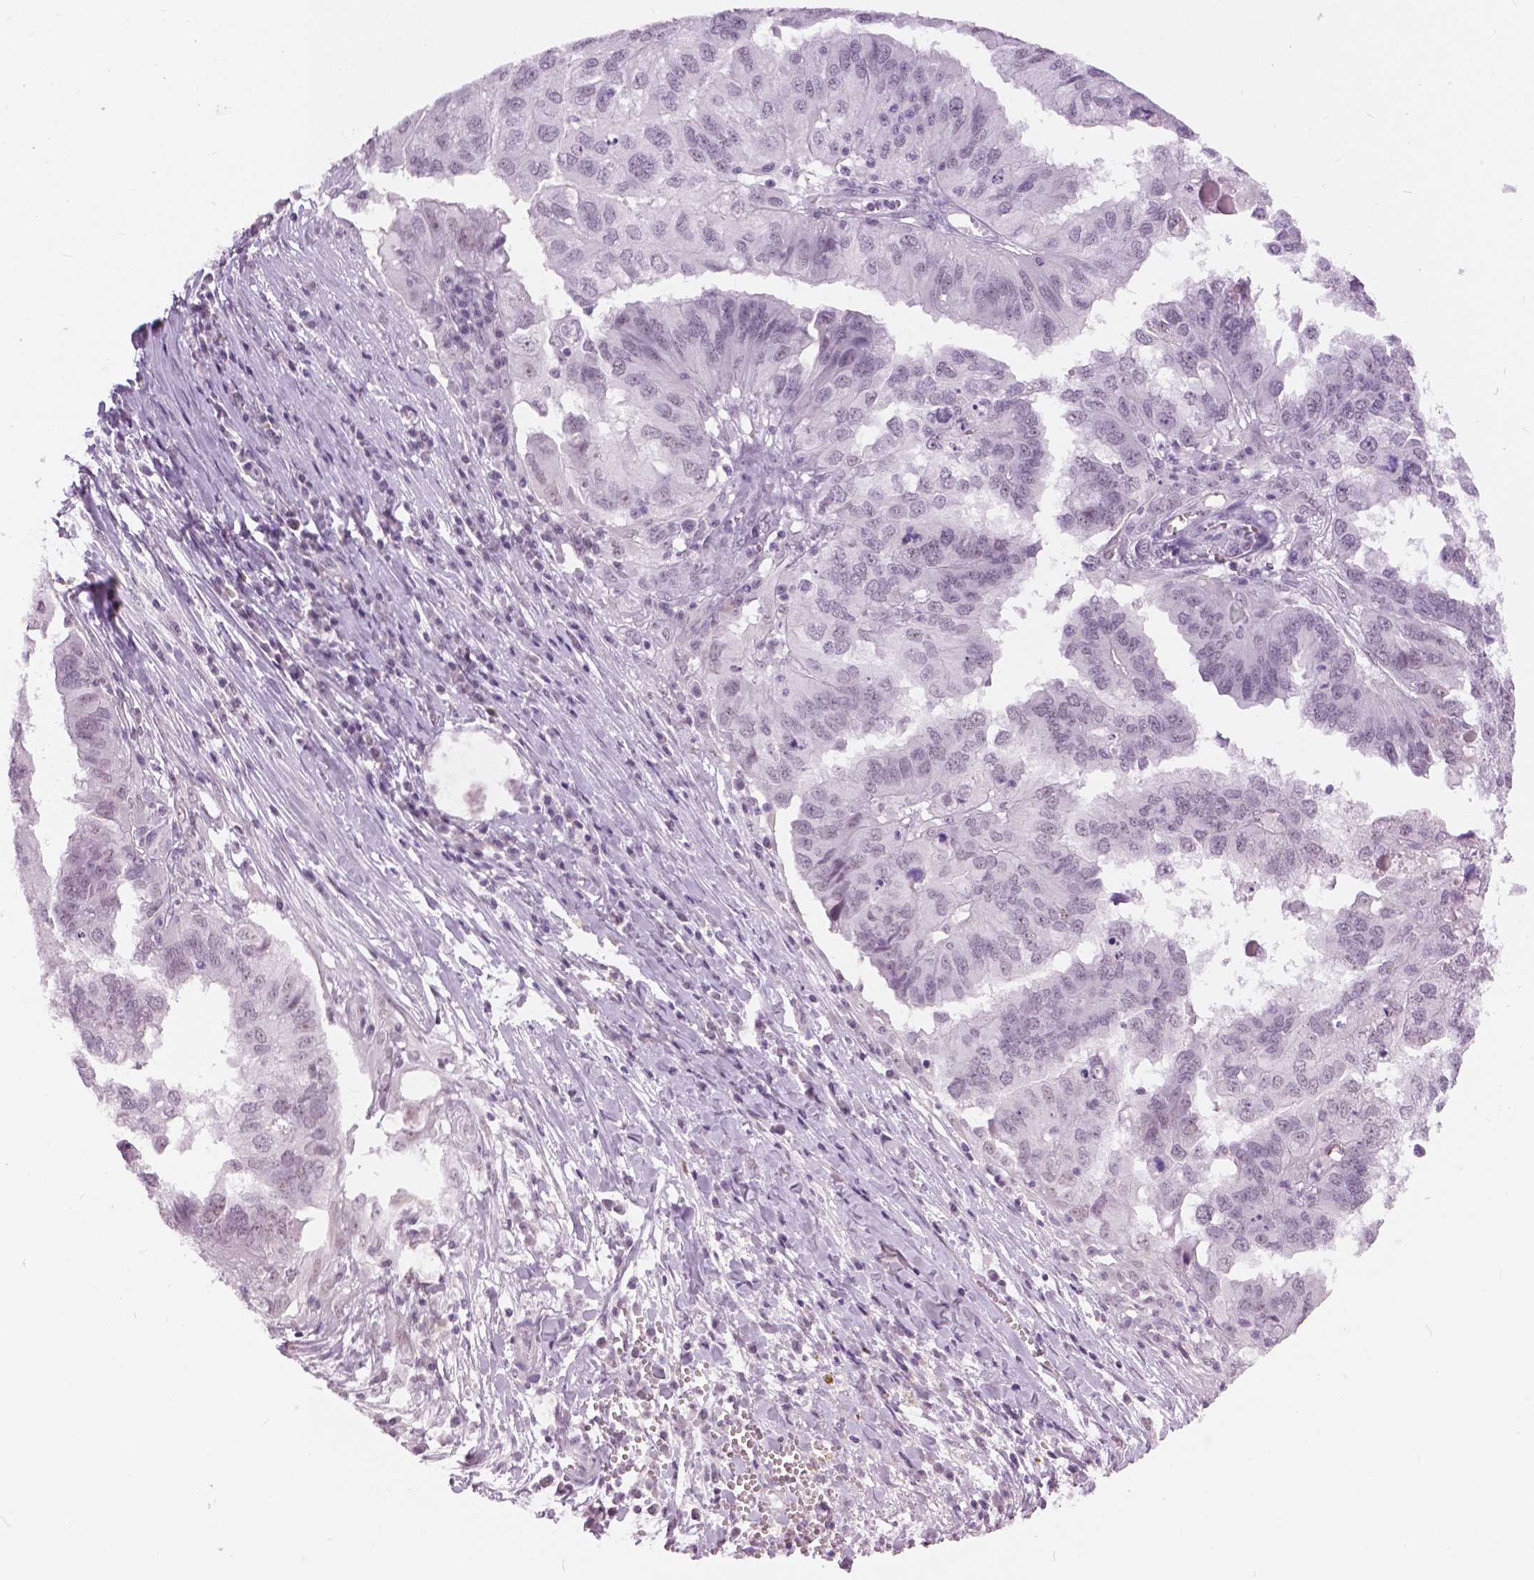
{"staining": {"intensity": "negative", "quantity": "none", "location": "none"}, "tissue": "ovarian cancer", "cell_type": "Tumor cells", "image_type": "cancer", "snomed": [{"axis": "morphology", "description": "Cystadenocarcinoma, serous, NOS"}, {"axis": "topography", "description": "Ovary"}], "caption": "Immunohistochemistry (IHC) histopathology image of neoplastic tissue: human ovarian cancer (serous cystadenocarcinoma) stained with DAB reveals no significant protein positivity in tumor cells. (DAB IHC, high magnification).", "gene": "MYOM1", "patient": {"sex": "female", "age": 79}}